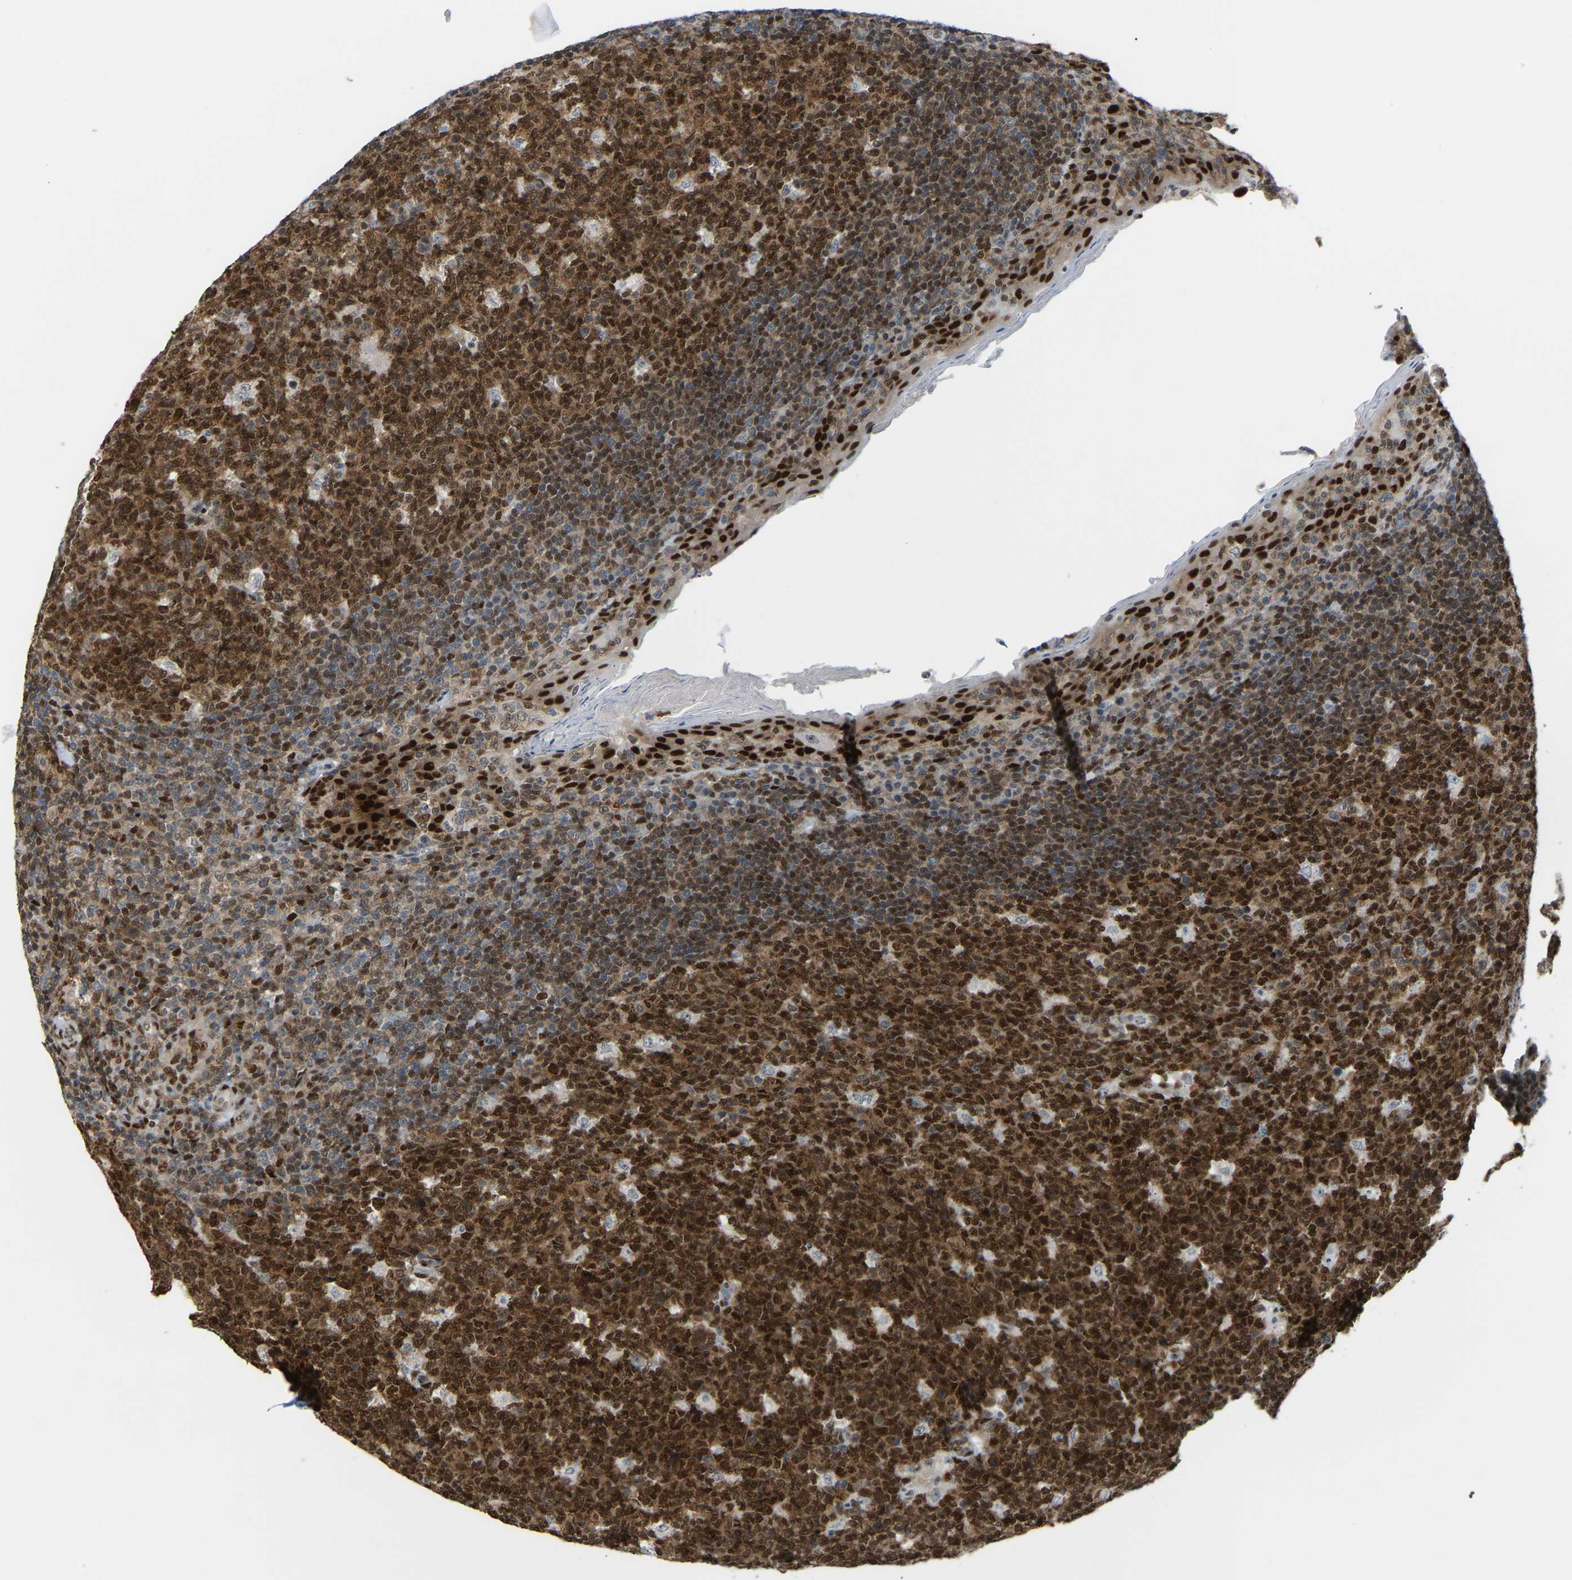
{"staining": {"intensity": "strong", "quantity": ">75%", "location": "cytoplasmic/membranous,nuclear"}, "tissue": "tonsil", "cell_type": "Germinal center cells", "image_type": "normal", "snomed": [{"axis": "morphology", "description": "Normal tissue, NOS"}, {"axis": "topography", "description": "Tonsil"}], "caption": "Strong cytoplasmic/membranous,nuclear expression is present in approximately >75% of germinal center cells in benign tonsil. The protein is stained brown, and the nuclei are stained in blue (DAB (3,3'-diaminobenzidine) IHC with brightfield microscopy, high magnification).", "gene": "SSBP2", "patient": {"sex": "male", "age": 17}}